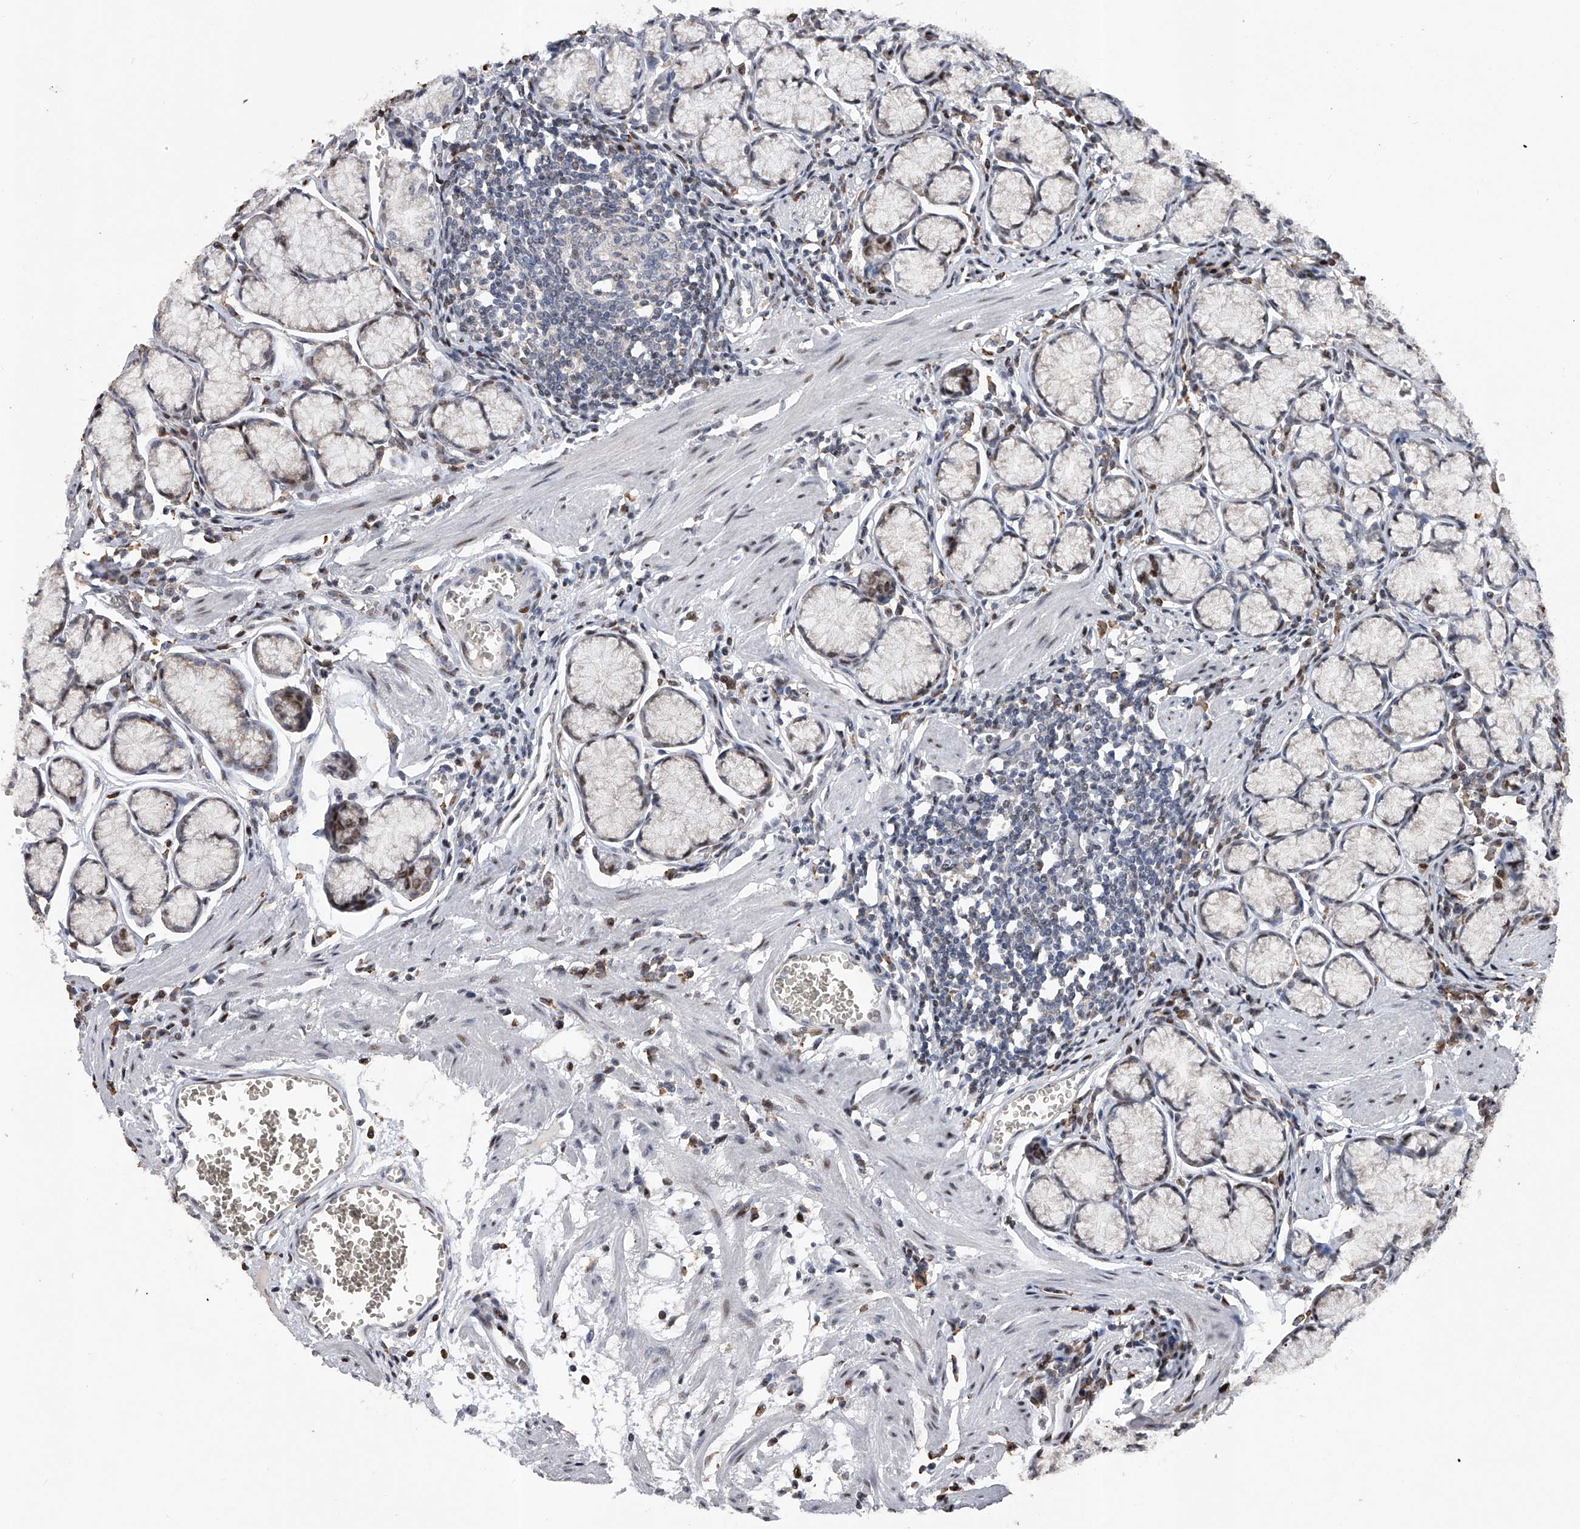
{"staining": {"intensity": "negative", "quantity": "none", "location": "none"}, "tissue": "stomach", "cell_type": "Glandular cells", "image_type": "normal", "snomed": [{"axis": "morphology", "description": "Normal tissue, NOS"}, {"axis": "topography", "description": "Stomach"}], "caption": "Immunohistochemical staining of normal stomach displays no significant expression in glandular cells.", "gene": "RWDD2A", "patient": {"sex": "male", "age": 55}}